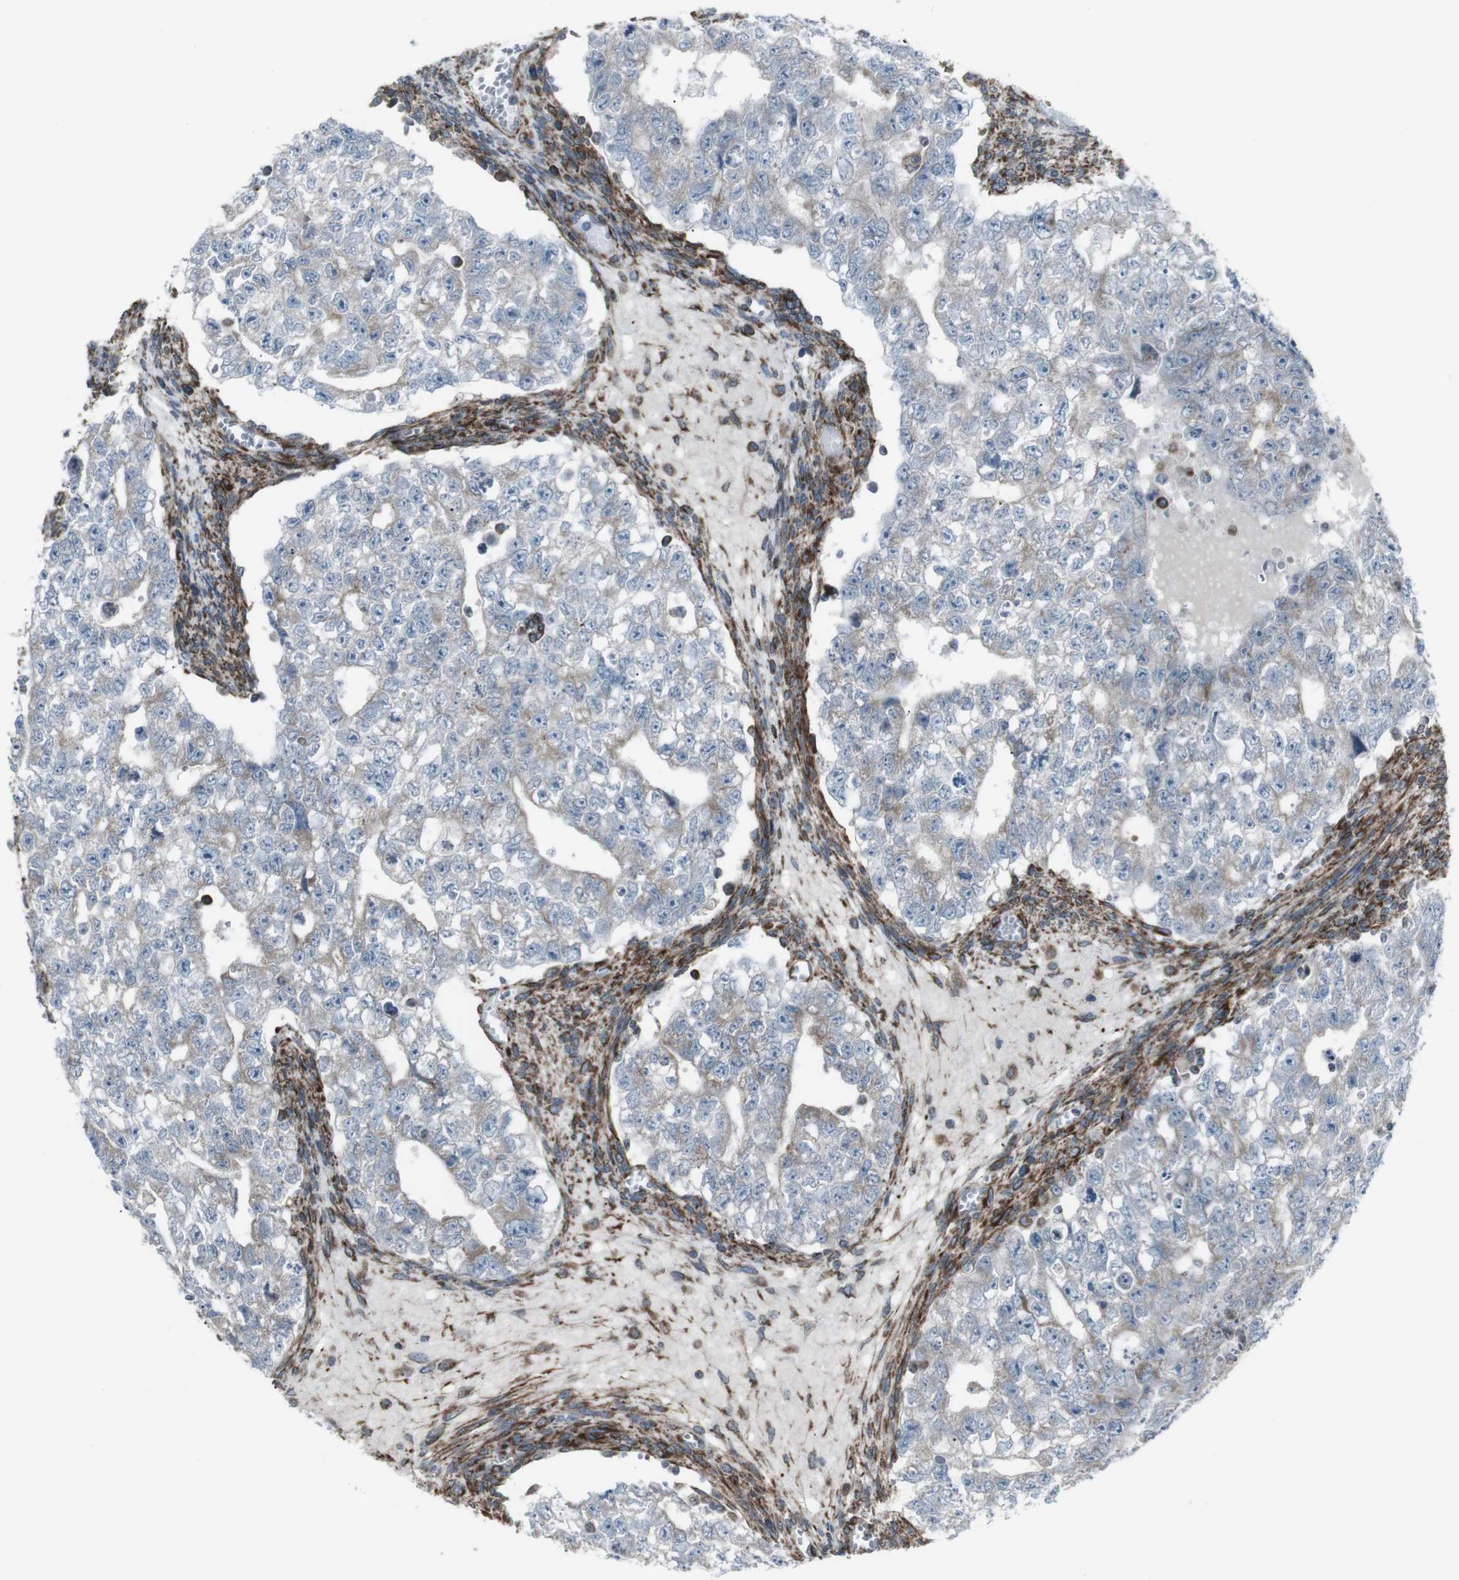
{"staining": {"intensity": "weak", "quantity": "<25%", "location": "cytoplasmic/membranous"}, "tissue": "testis cancer", "cell_type": "Tumor cells", "image_type": "cancer", "snomed": [{"axis": "morphology", "description": "Seminoma, NOS"}, {"axis": "morphology", "description": "Carcinoma, Embryonal, NOS"}, {"axis": "topography", "description": "Testis"}], "caption": "Immunohistochemical staining of human embryonal carcinoma (testis) demonstrates no significant staining in tumor cells.", "gene": "LNPK", "patient": {"sex": "male", "age": 38}}